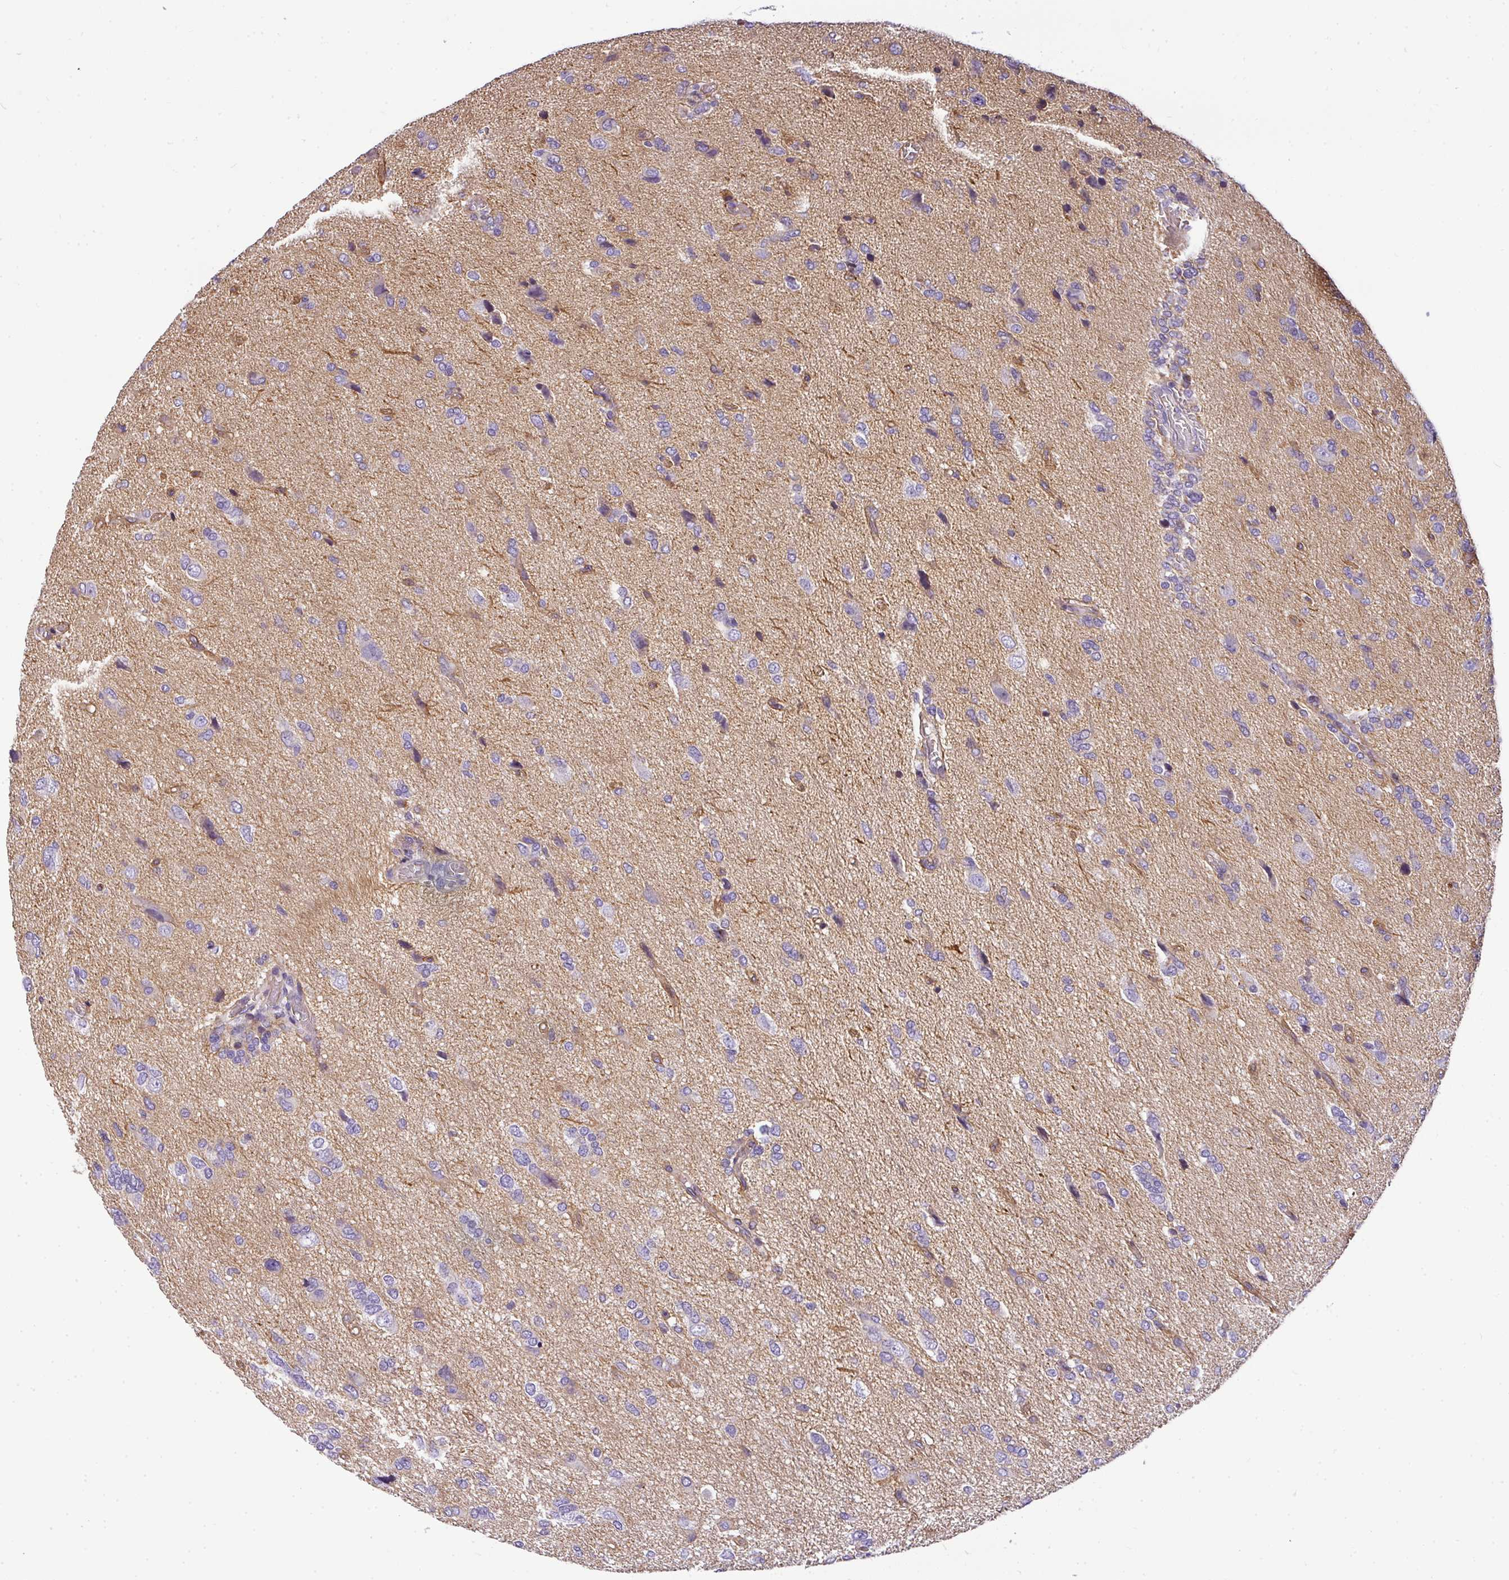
{"staining": {"intensity": "negative", "quantity": "none", "location": "none"}, "tissue": "glioma", "cell_type": "Tumor cells", "image_type": "cancer", "snomed": [{"axis": "morphology", "description": "Glioma, malignant, High grade"}, {"axis": "topography", "description": "Brain"}], "caption": "A high-resolution photomicrograph shows immunohistochemistry staining of glioma, which demonstrates no significant positivity in tumor cells.", "gene": "OR11H4", "patient": {"sex": "female", "age": 59}}